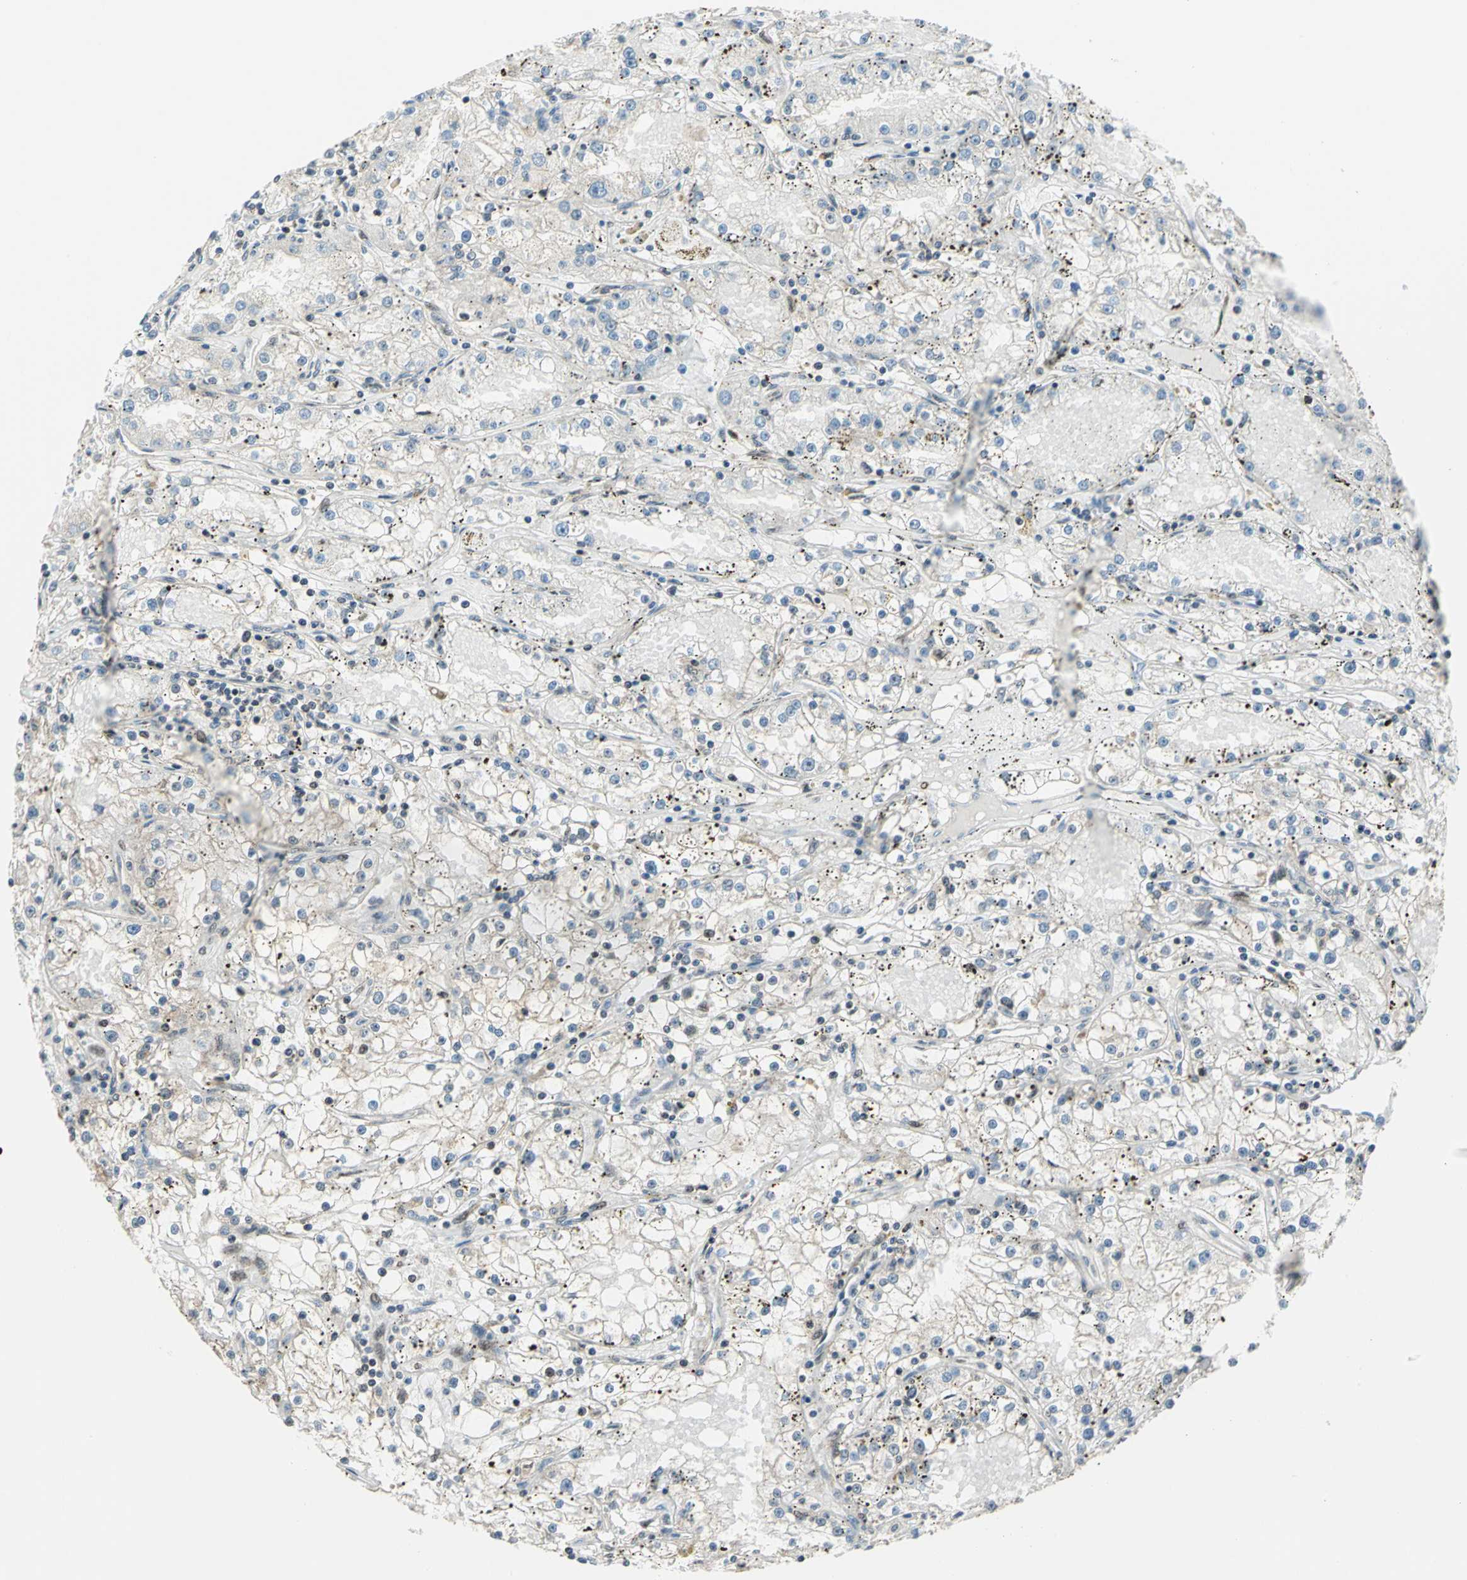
{"staining": {"intensity": "weak", "quantity": "<25%", "location": "cytoplasmic/membranous"}, "tissue": "renal cancer", "cell_type": "Tumor cells", "image_type": "cancer", "snomed": [{"axis": "morphology", "description": "Adenocarcinoma, NOS"}, {"axis": "topography", "description": "Kidney"}], "caption": "A high-resolution image shows IHC staining of renal cancer, which shows no significant expression in tumor cells.", "gene": "ATP6V1A", "patient": {"sex": "male", "age": 56}}